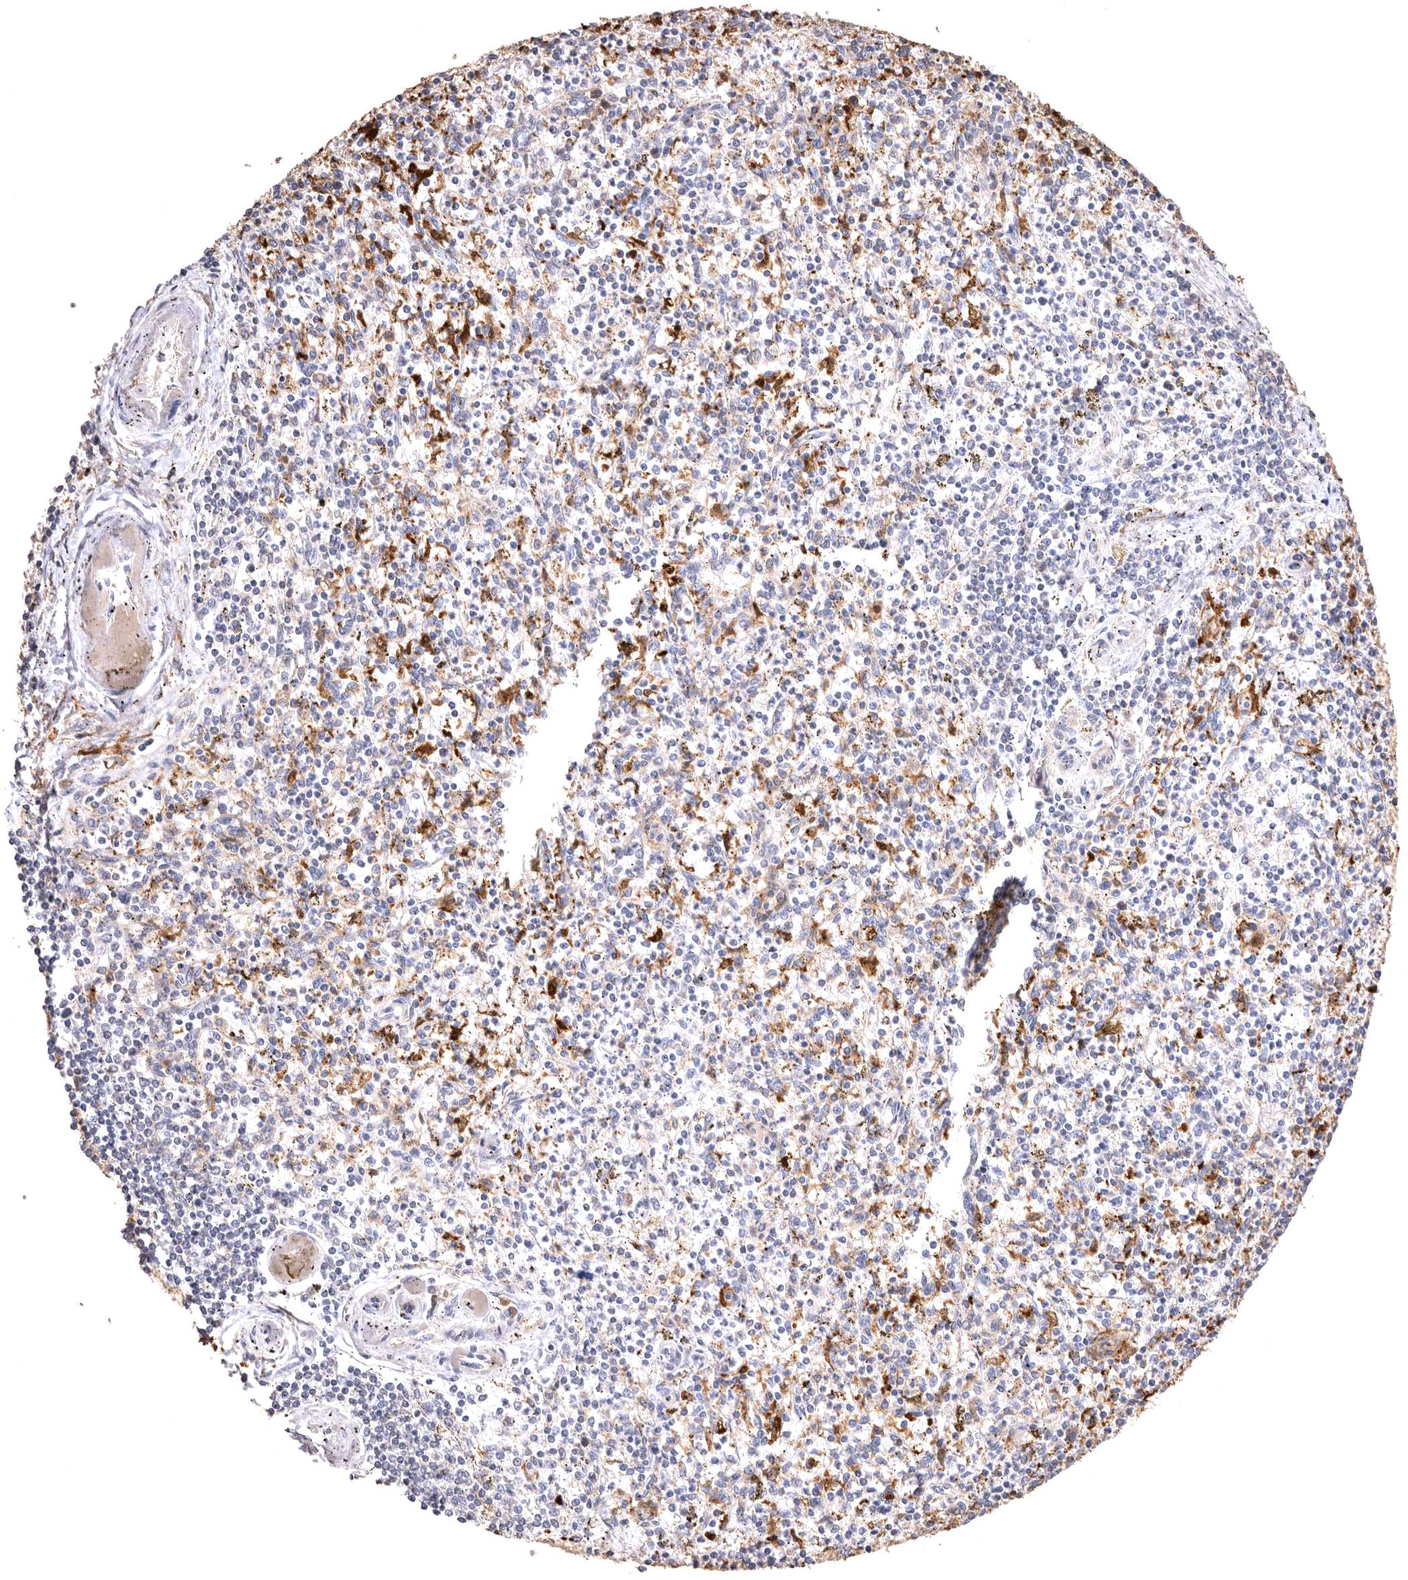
{"staining": {"intensity": "moderate", "quantity": "<25%", "location": "cytoplasmic/membranous"}, "tissue": "spleen", "cell_type": "Cells in red pulp", "image_type": "normal", "snomed": [{"axis": "morphology", "description": "Normal tissue, NOS"}, {"axis": "topography", "description": "Spleen"}], "caption": "Unremarkable spleen shows moderate cytoplasmic/membranous expression in approximately <25% of cells in red pulp, visualized by immunohistochemistry. (IHC, brightfield microscopy, high magnification).", "gene": "VPS45", "patient": {"sex": "male", "age": 72}}